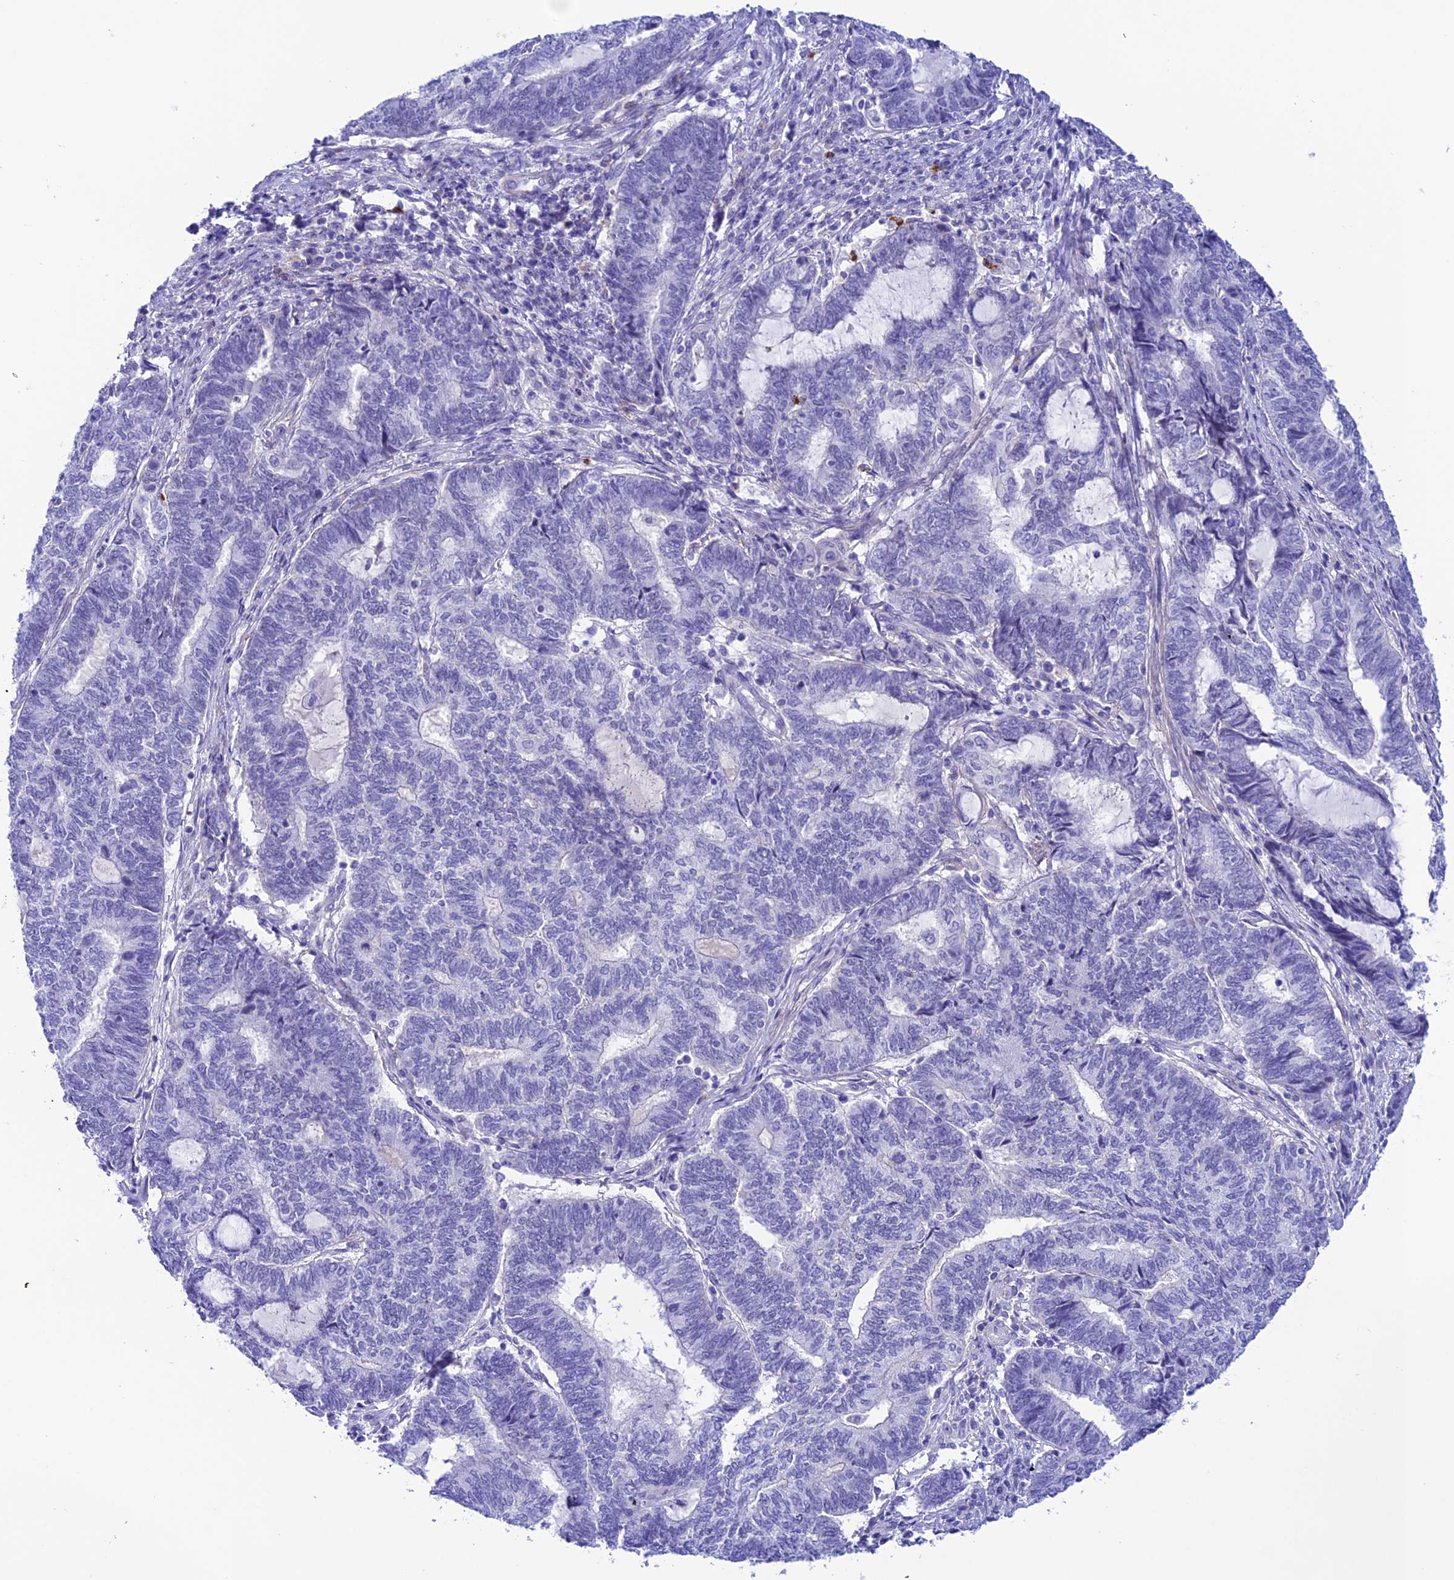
{"staining": {"intensity": "negative", "quantity": "none", "location": "none"}, "tissue": "endometrial cancer", "cell_type": "Tumor cells", "image_type": "cancer", "snomed": [{"axis": "morphology", "description": "Adenocarcinoma, NOS"}, {"axis": "topography", "description": "Uterus"}, {"axis": "topography", "description": "Endometrium"}], "caption": "DAB (3,3'-diaminobenzidine) immunohistochemical staining of human endometrial cancer (adenocarcinoma) demonstrates no significant staining in tumor cells.", "gene": "COL6A6", "patient": {"sex": "female", "age": 70}}